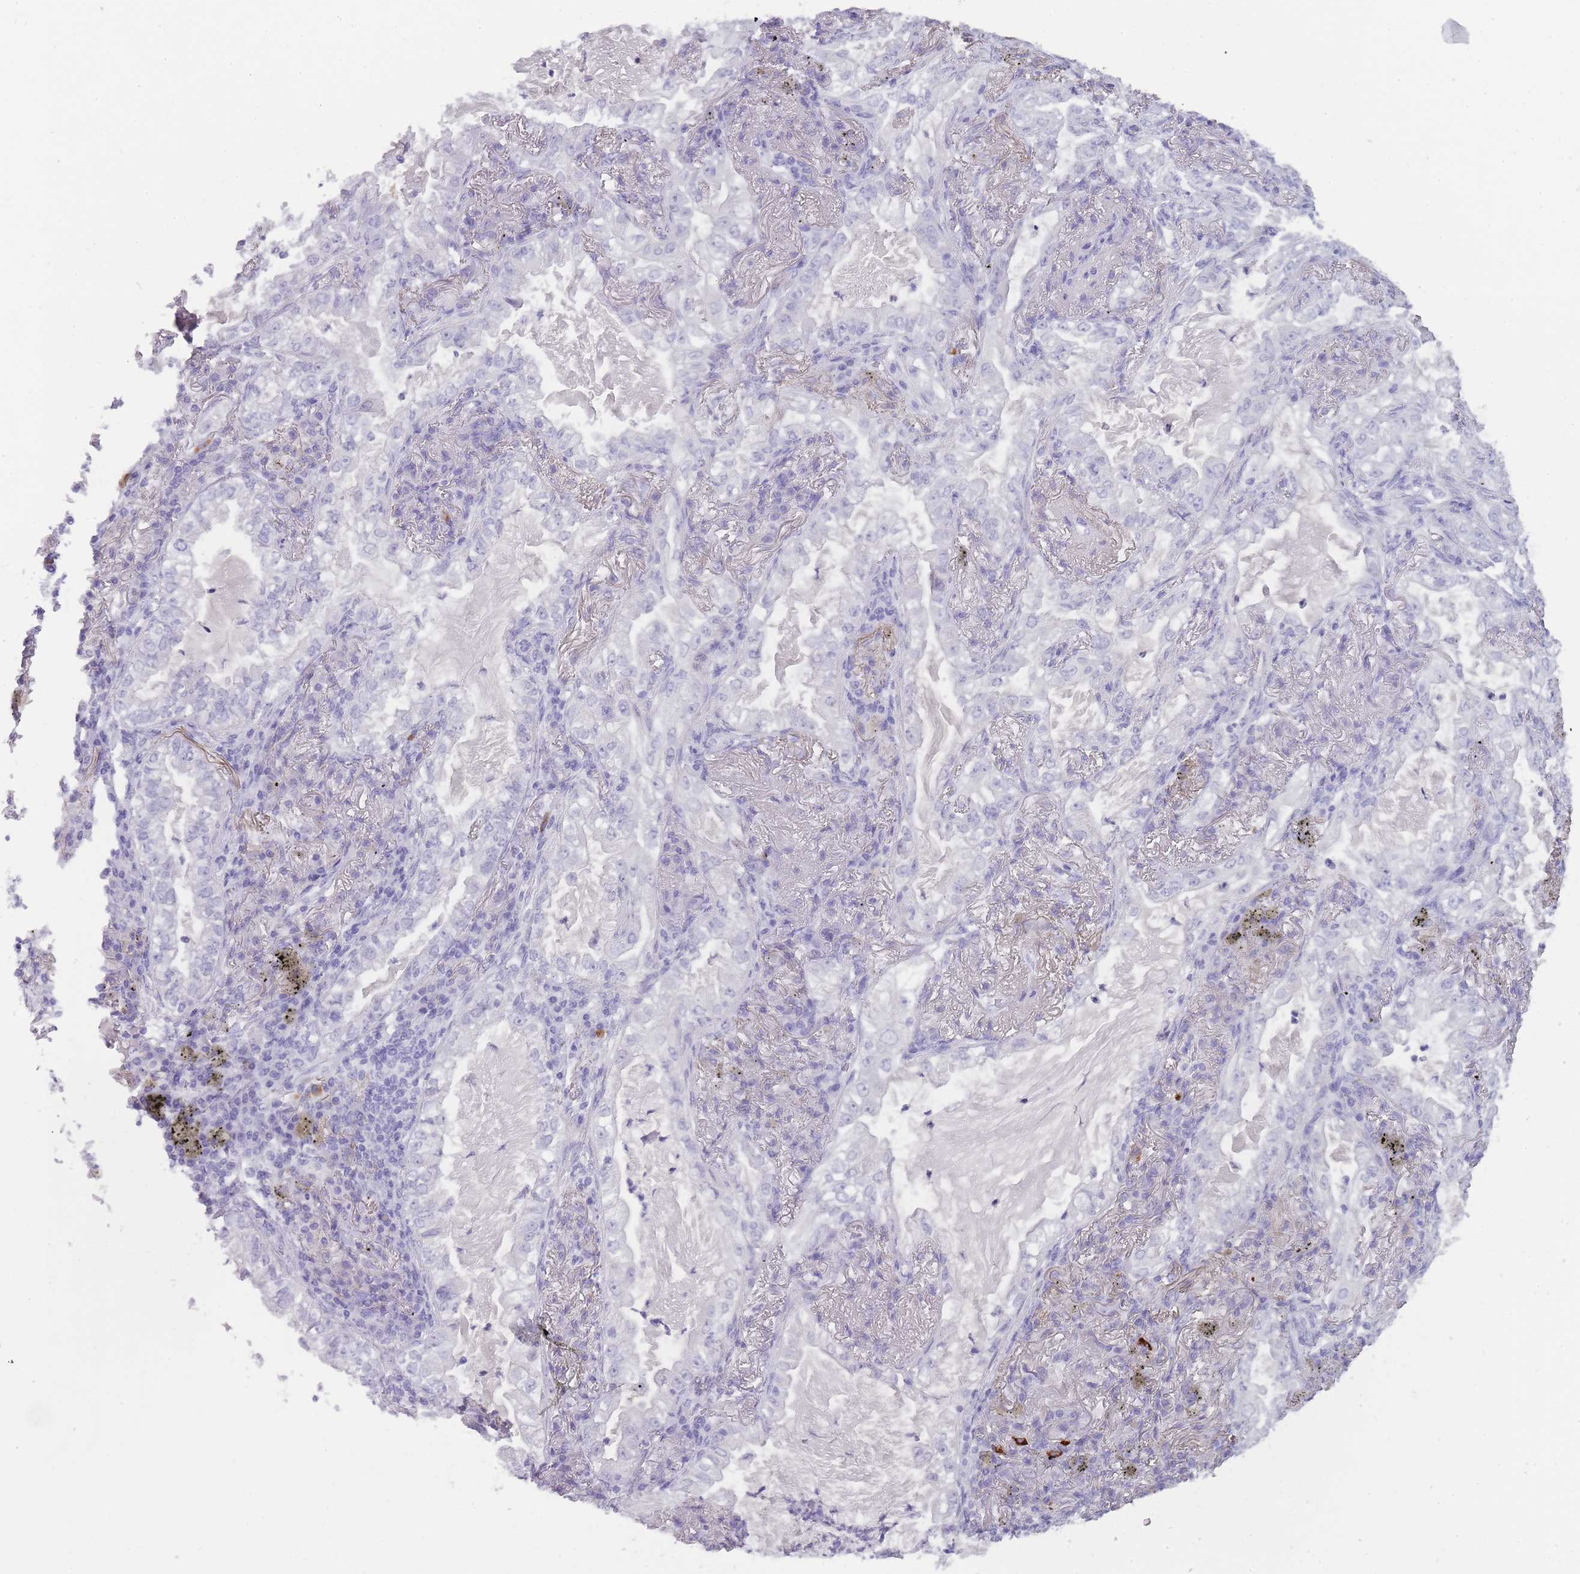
{"staining": {"intensity": "negative", "quantity": "none", "location": "none"}, "tissue": "lung cancer", "cell_type": "Tumor cells", "image_type": "cancer", "snomed": [{"axis": "morphology", "description": "Adenocarcinoma, NOS"}, {"axis": "topography", "description": "Lung"}], "caption": "Lung cancer stained for a protein using immunohistochemistry (IHC) shows no positivity tumor cells.", "gene": "TCP11", "patient": {"sex": "female", "age": 73}}